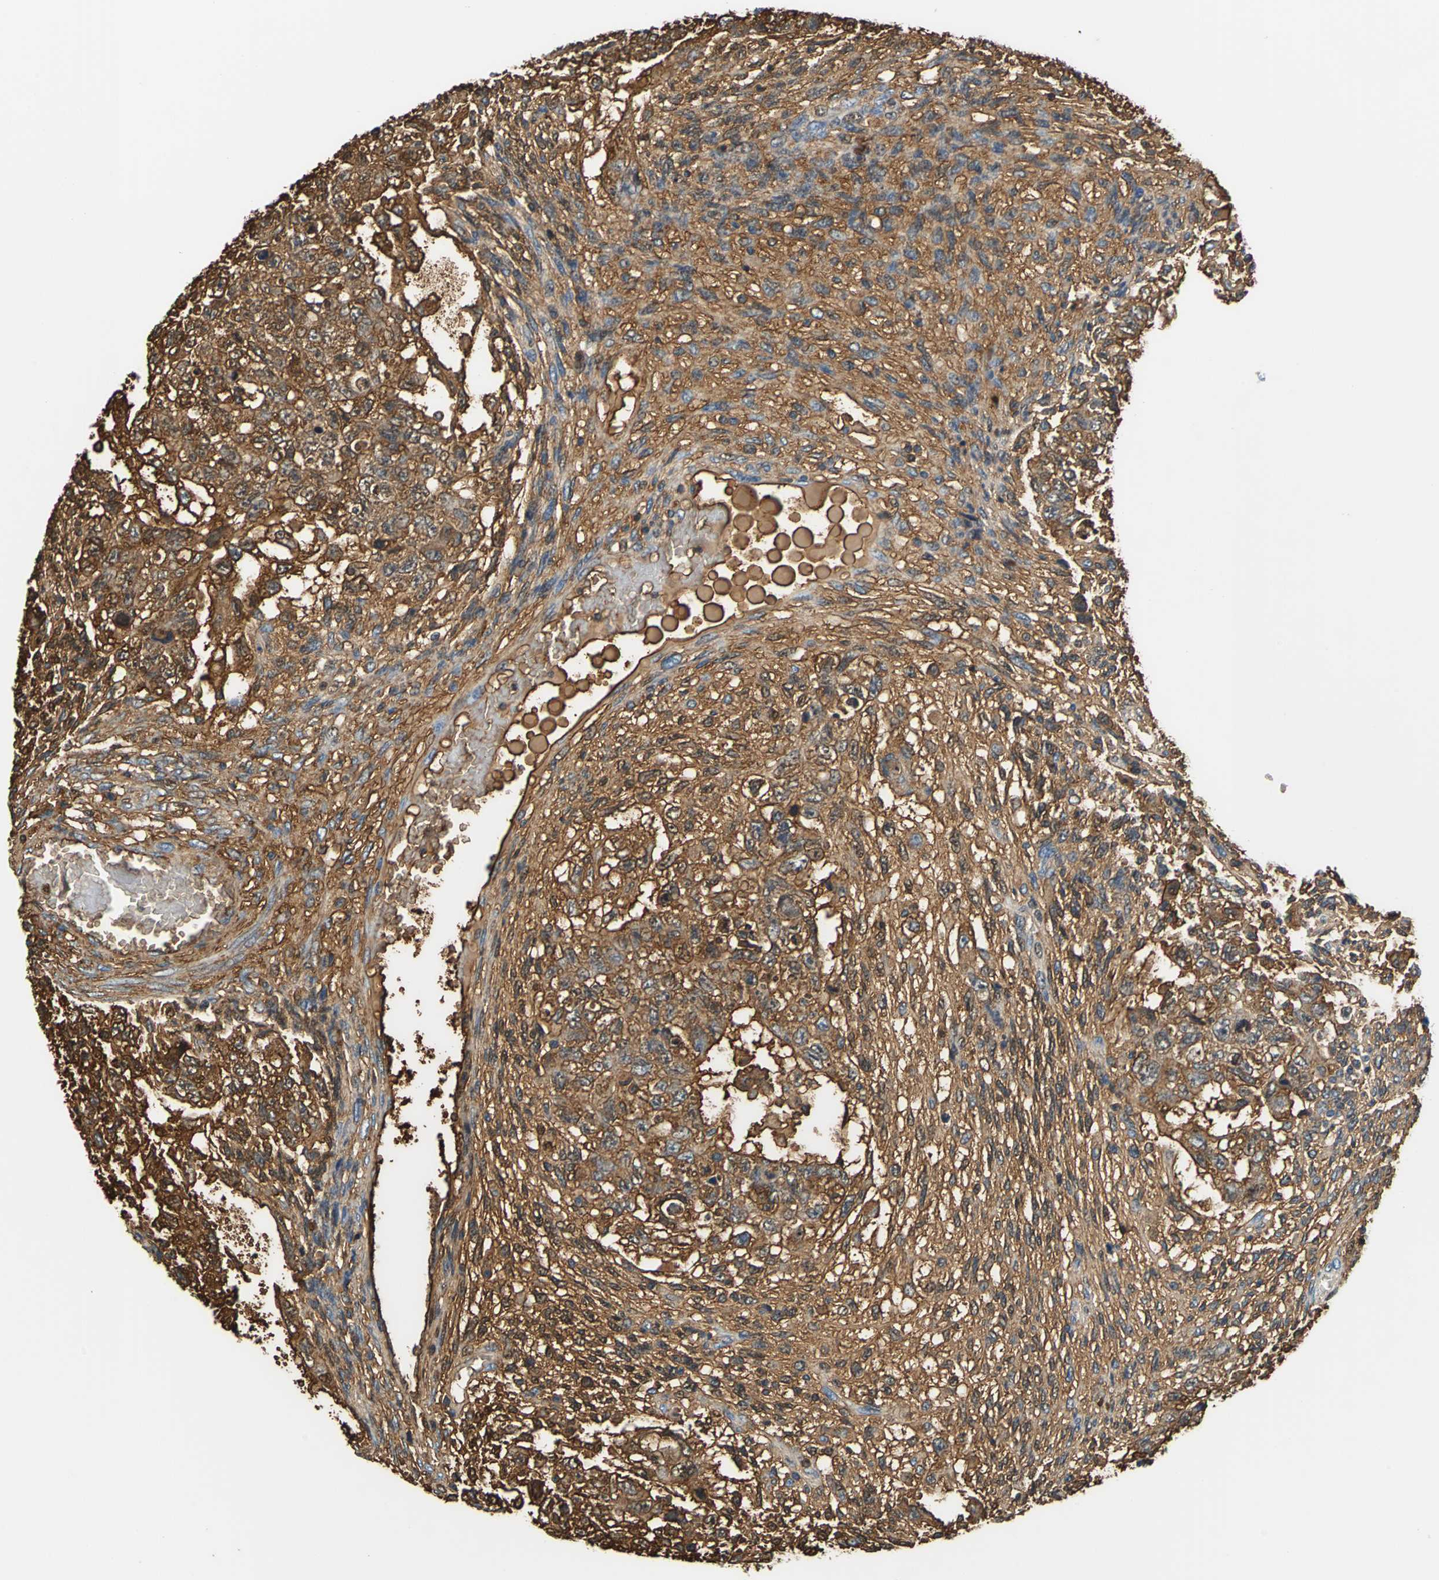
{"staining": {"intensity": "moderate", "quantity": ">75%", "location": "cytoplasmic/membranous"}, "tissue": "testis cancer", "cell_type": "Tumor cells", "image_type": "cancer", "snomed": [{"axis": "morphology", "description": "Normal tissue, NOS"}, {"axis": "morphology", "description": "Carcinoma, Embryonal, NOS"}, {"axis": "topography", "description": "Testis"}], "caption": "Testis cancer (embryonal carcinoma) tissue demonstrates moderate cytoplasmic/membranous positivity in about >75% of tumor cells, visualized by immunohistochemistry.", "gene": "ALB", "patient": {"sex": "male", "age": 36}}